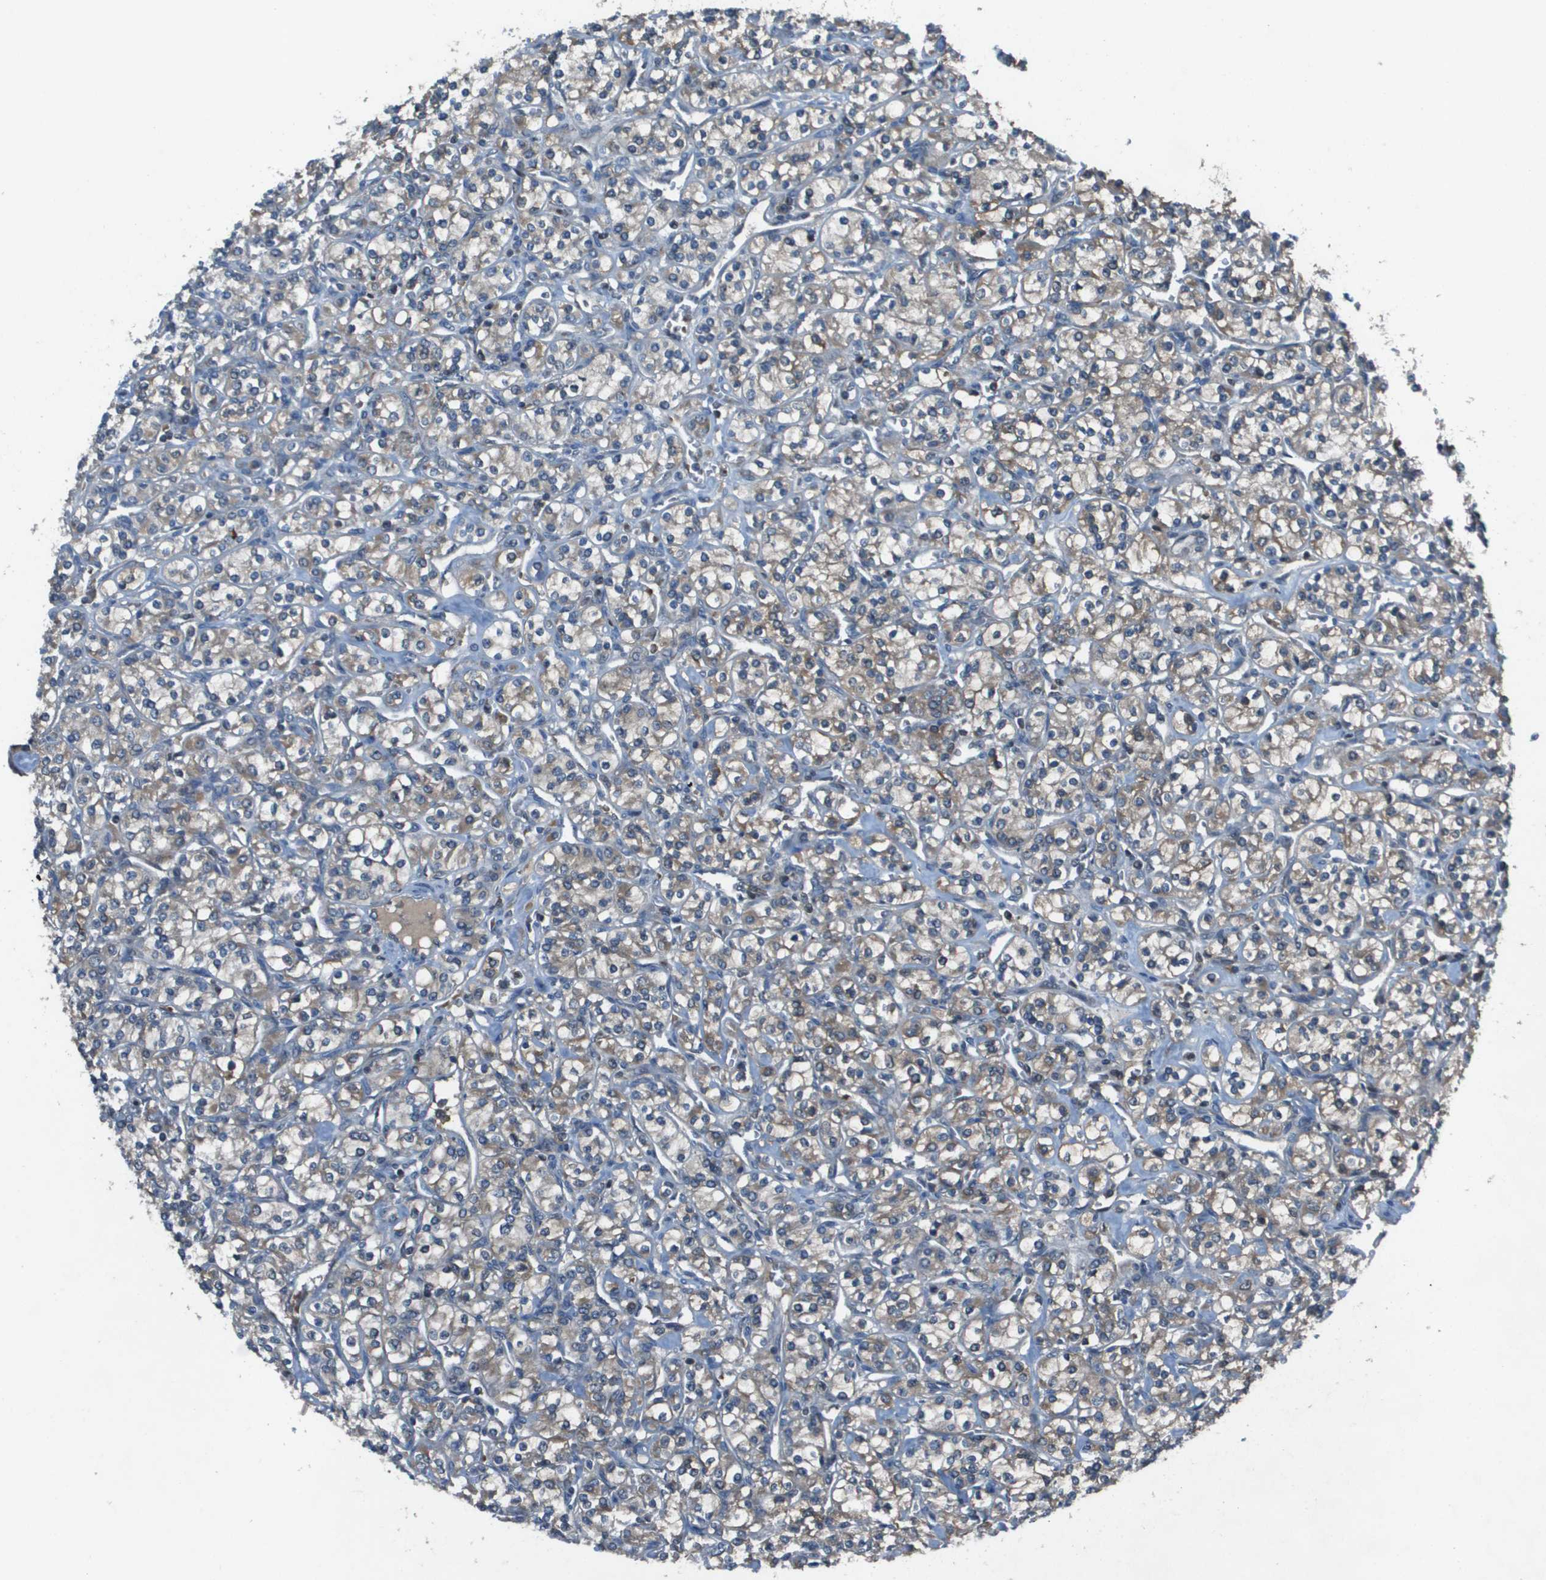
{"staining": {"intensity": "weak", "quantity": "25%-75%", "location": "cytoplasmic/membranous"}, "tissue": "renal cancer", "cell_type": "Tumor cells", "image_type": "cancer", "snomed": [{"axis": "morphology", "description": "Adenocarcinoma, NOS"}, {"axis": "topography", "description": "Kidney"}], "caption": "A brown stain shows weak cytoplasmic/membranous positivity of a protein in human renal cancer tumor cells. (brown staining indicates protein expression, while blue staining denotes nuclei).", "gene": "CAMK4", "patient": {"sex": "male", "age": 77}}